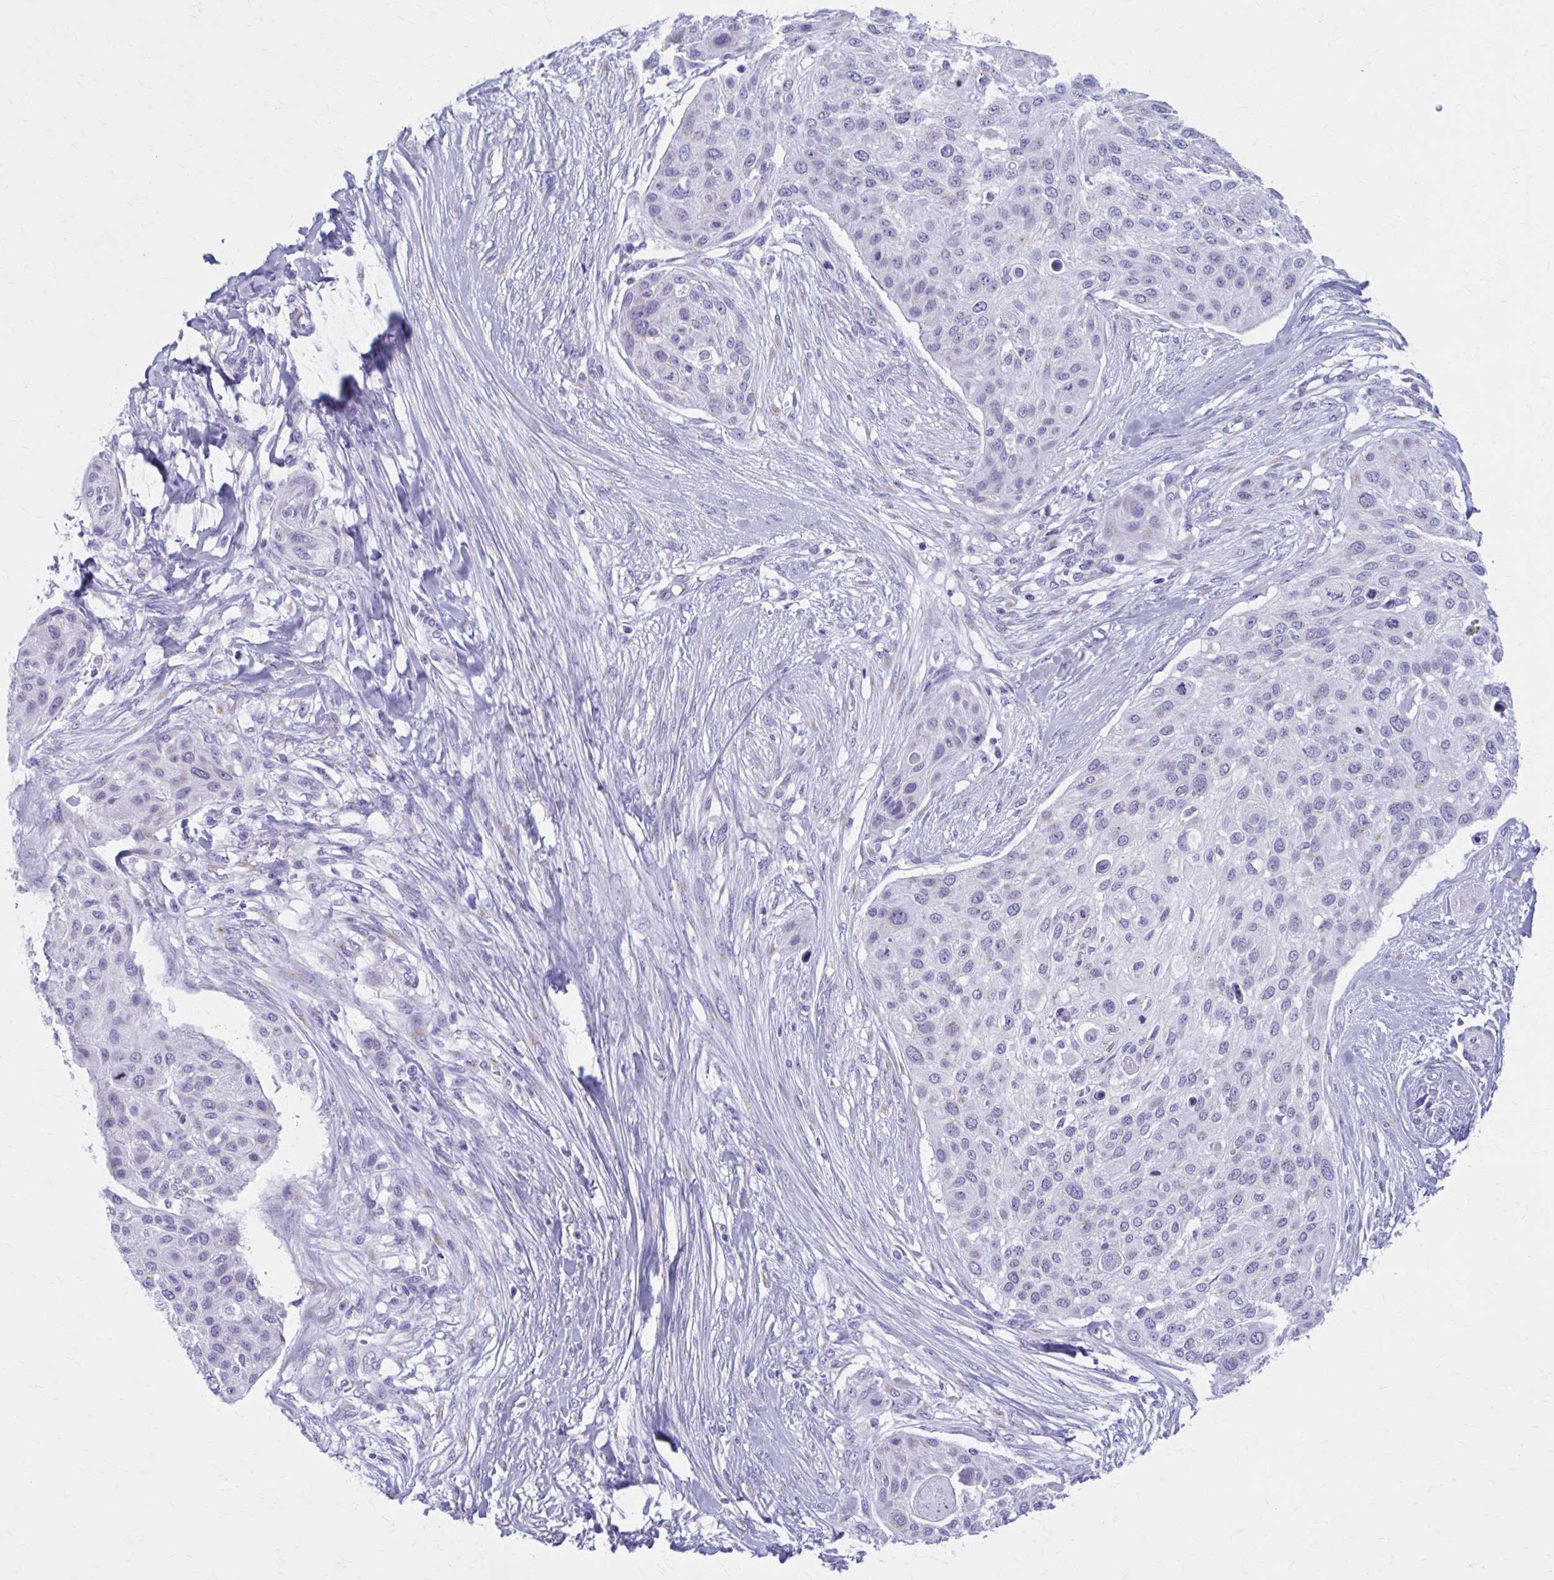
{"staining": {"intensity": "negative", "quantity": "none", "location": "none"}, "tissue": "skin cancer", "cell_type": "Tumor cells", "image_type": "cancer", "snomed": [{"axis": "morphology", "description": "Squamous cell carcinoma, NOS"}, {"axis": "topography", "description": "Skin"}], "caption": "Tumor cells show no significant protein staining in skin cancer (squamous cell carcinoma).", "gene": "KCNE2", "patient": {"sex": "female", "age": 87}}